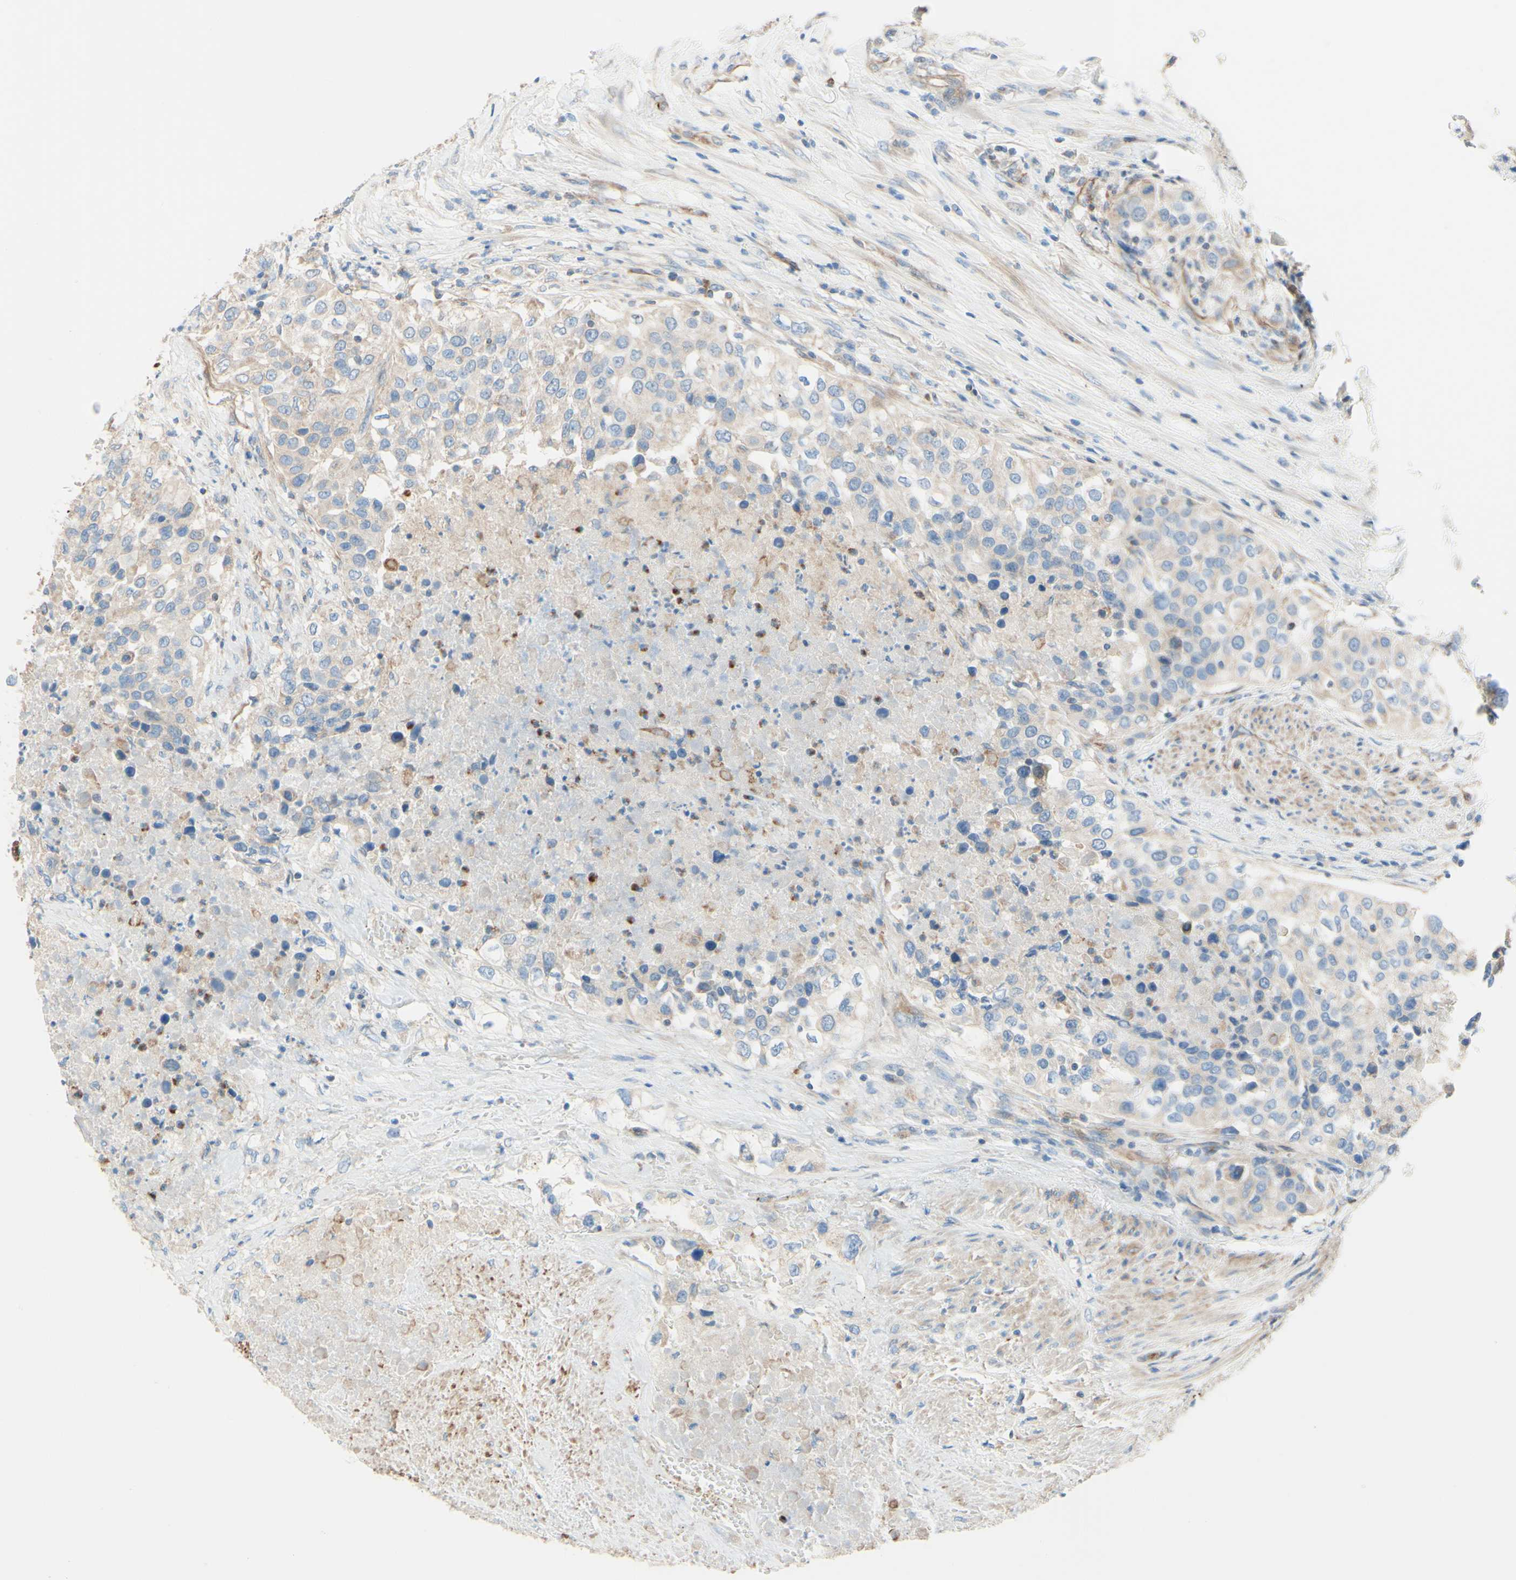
{"staining": {"intensity": "weak", "quantity": ">75%", "location": "cytoplasmic/membranous"}, "tissue": "urothelial cancer", "cell_type": "Tumor cells", "image_type": "cancer", "snomed": [{"axis": "morphology", "description": "Urothelial carcinoma, High grade"}, {"axis": "topography", "description": "Urinary bladder"}], "caption": "This is an image of immunohistochemistry staining of high-grade urothelial carcinoma, which shows weak positivity in the cytoplasmic/membranous of tumor cells.", "gene": "ENDOD1", "patient": {"sex": "female", "age": 80}}